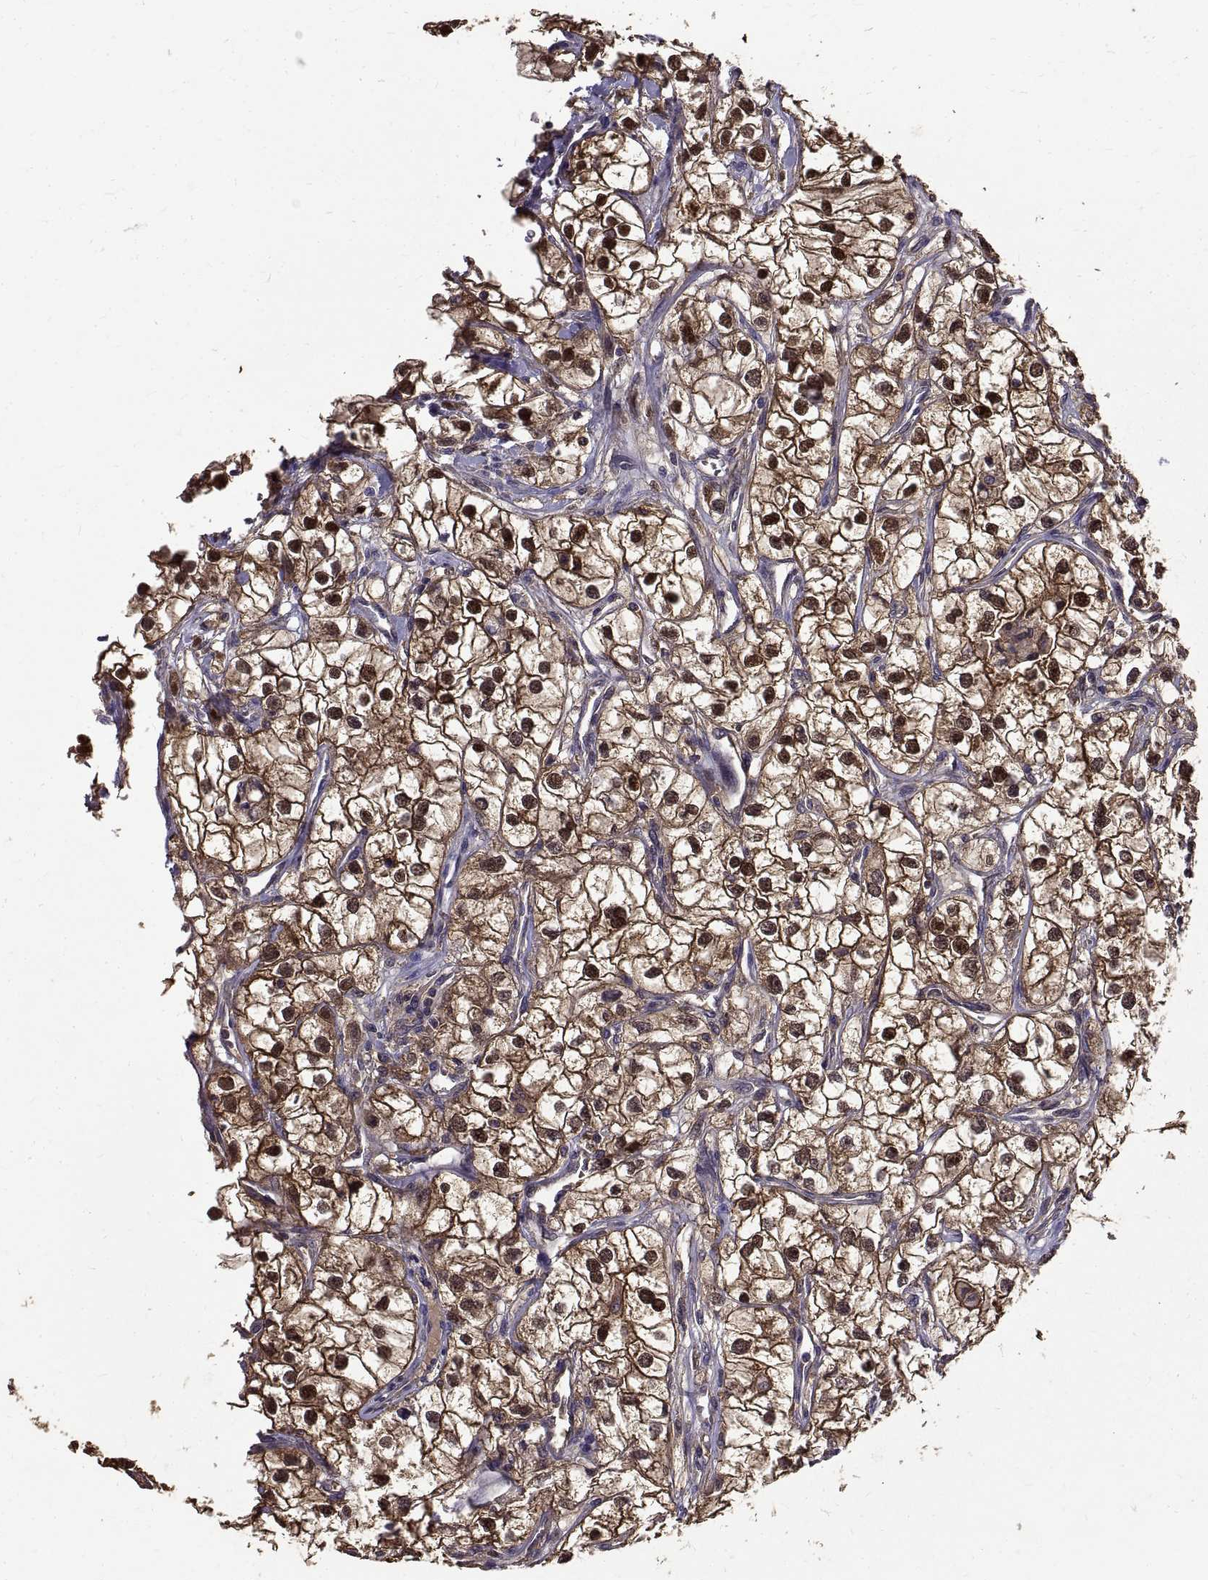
{"staining": {"intensity": "moderate", "quantity": ">75%", "location": "cytoplasmic/membranous,nuclear"}, "tissue": "renal cancer", "cell_type": "Tumor cells", "image_type": "cancer", "snomed": [{"axis": "morphology", "description": "Adenocarcinoma, NOS"}, {"axis": "topography", "description": "Kidney"}], "caption": "Tumor cells show medium levels of moderate cytoplasmic/membranous and nuclear positivity in about >75% of cells in human renal cancer.", "gene": "PEA15", "patient": {"sex": "male", "age": 59}}